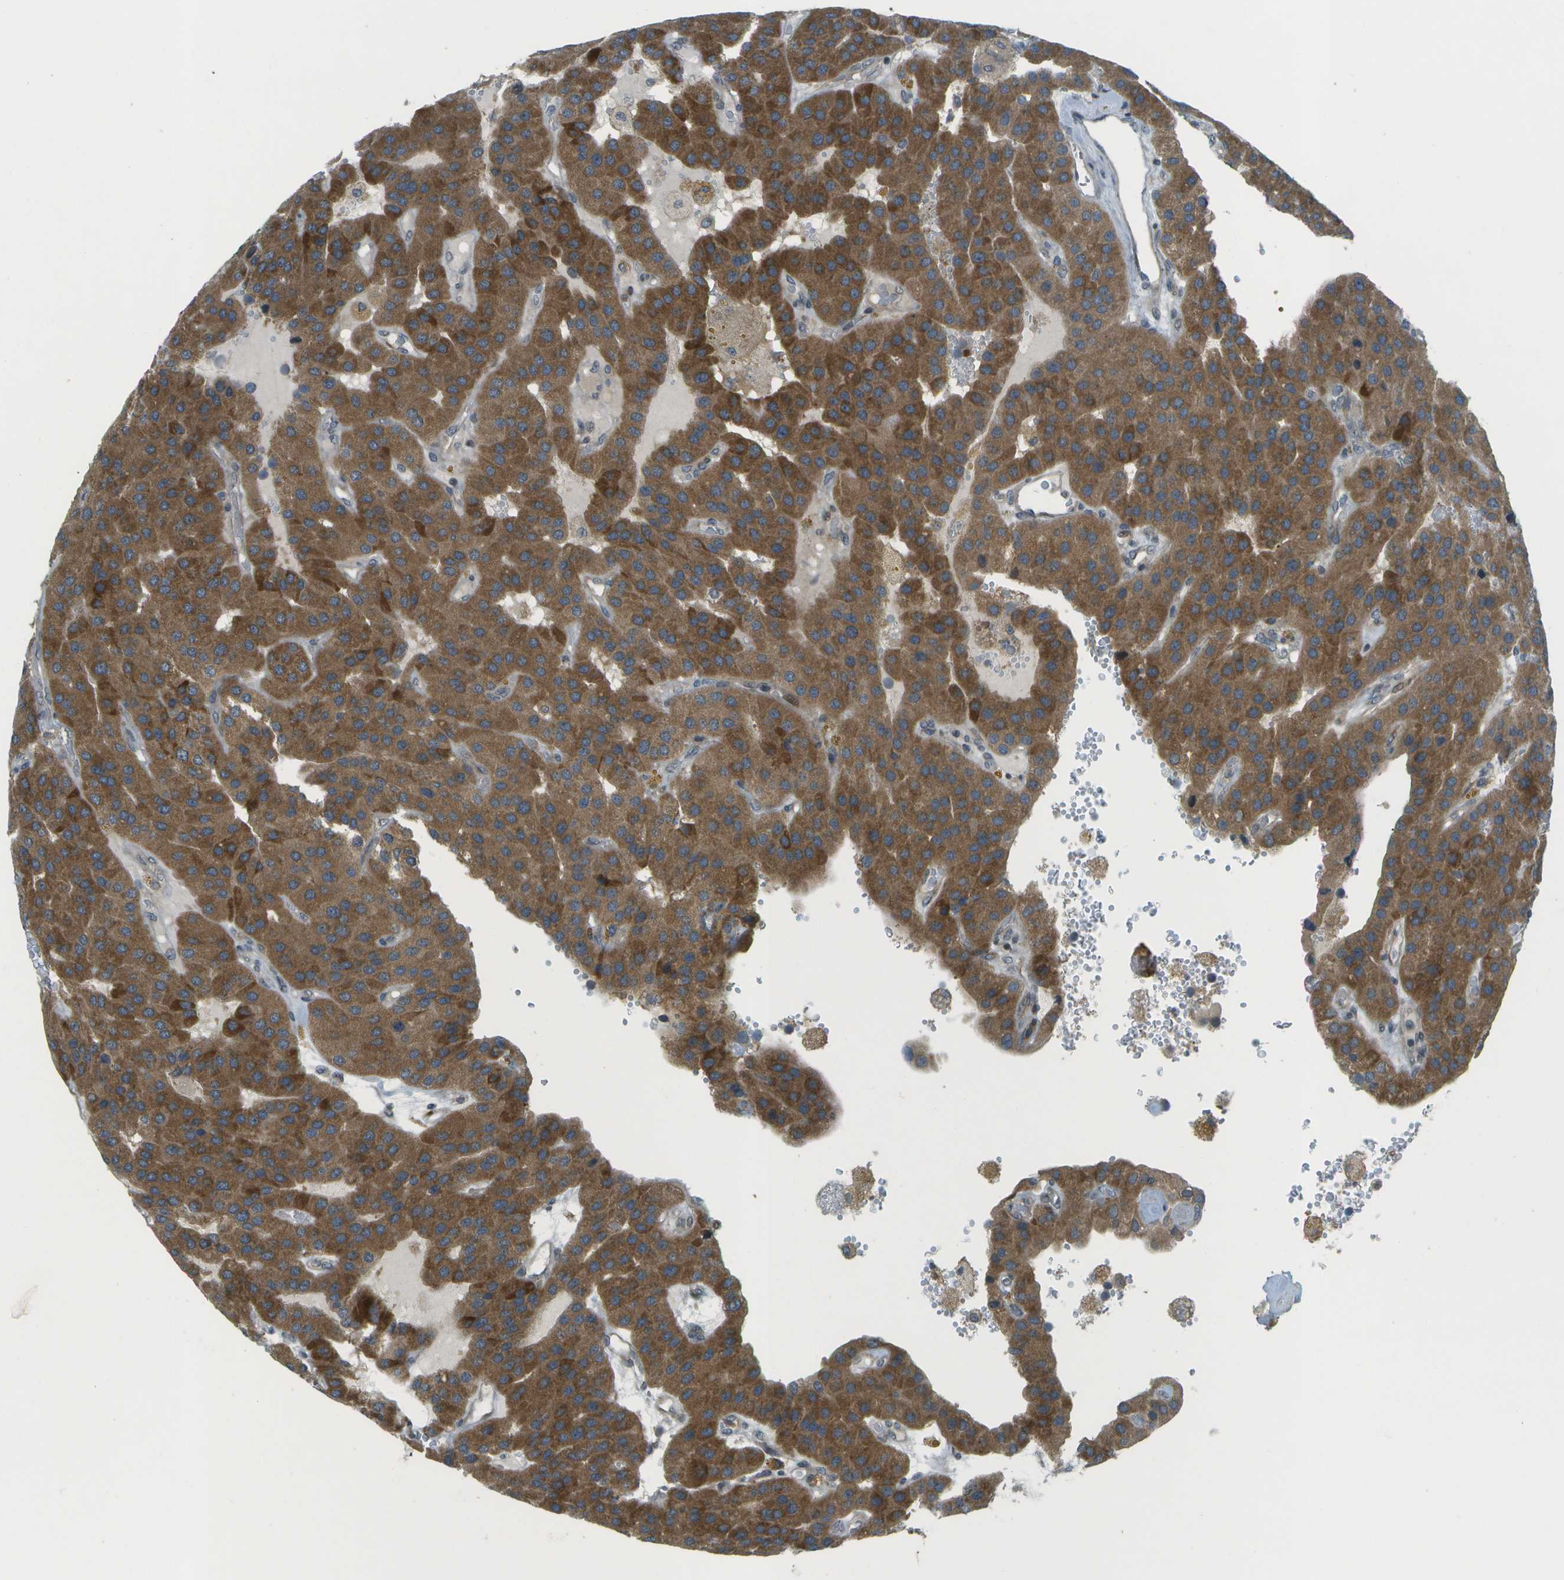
{"staining": {"intensity": "strong", "quantity": ">75%", "location": "cytoplasmic/membranous"}, "tissue": "parathyroid gland", "cell_type": "Glandular cells", "image_type": "normal", "snomed": [{"axis": "morphology", "description": "Normal tissue, NOS"}, {"axis": "morphology", "description": "Adenoma, NOS"}, {"axis": "topography", "description": "Parathyroid gland"}], "caption": "A brown stain shows strong cytoplasmic/membranous staining of a protein in glandular cells of benign human parathyroid gland. The protein of interest is shown in brown color, while the nuclei are stained blue.", "gene": "WNK2", "patient": {"sex": "female", "age": 86}}